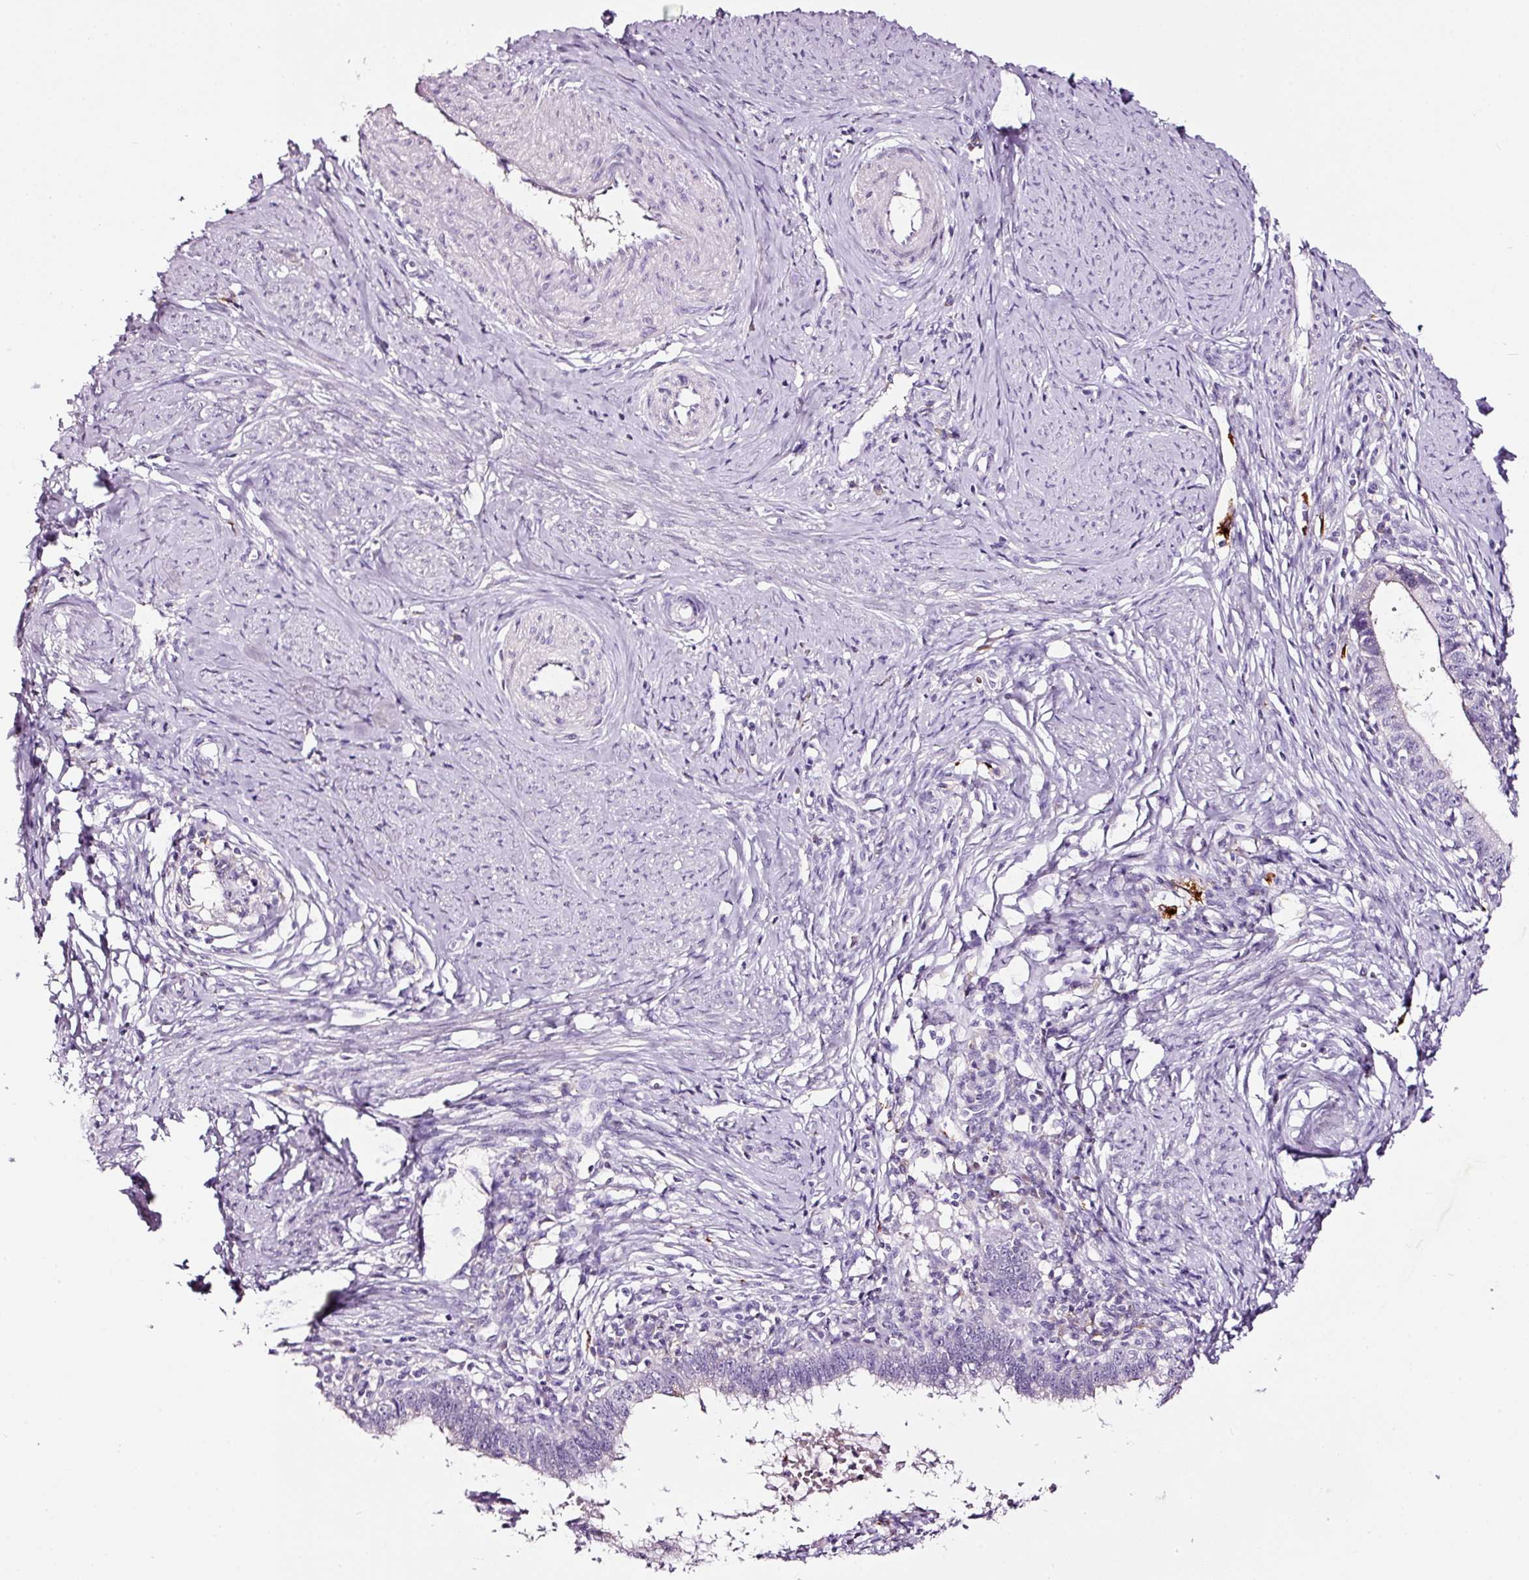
{"staining": {"intensity": "negative", "quantity": "none", "location": "none"}, "tissue": "cervical cancer", "cell_type": "Tumor cells", "image_type": "cancer", "snomed": [{"axis": "morphology", "description": "Adenocarcinoma, NOS"}, {"axis": "topography", "description": "Cervix"}], "caption": "The micrograph demonstrates no staining of tumor cells in cervical adenocarcinoma.", "gene": "LAMP3", "patient": {"sex": "female", "age": 36}}